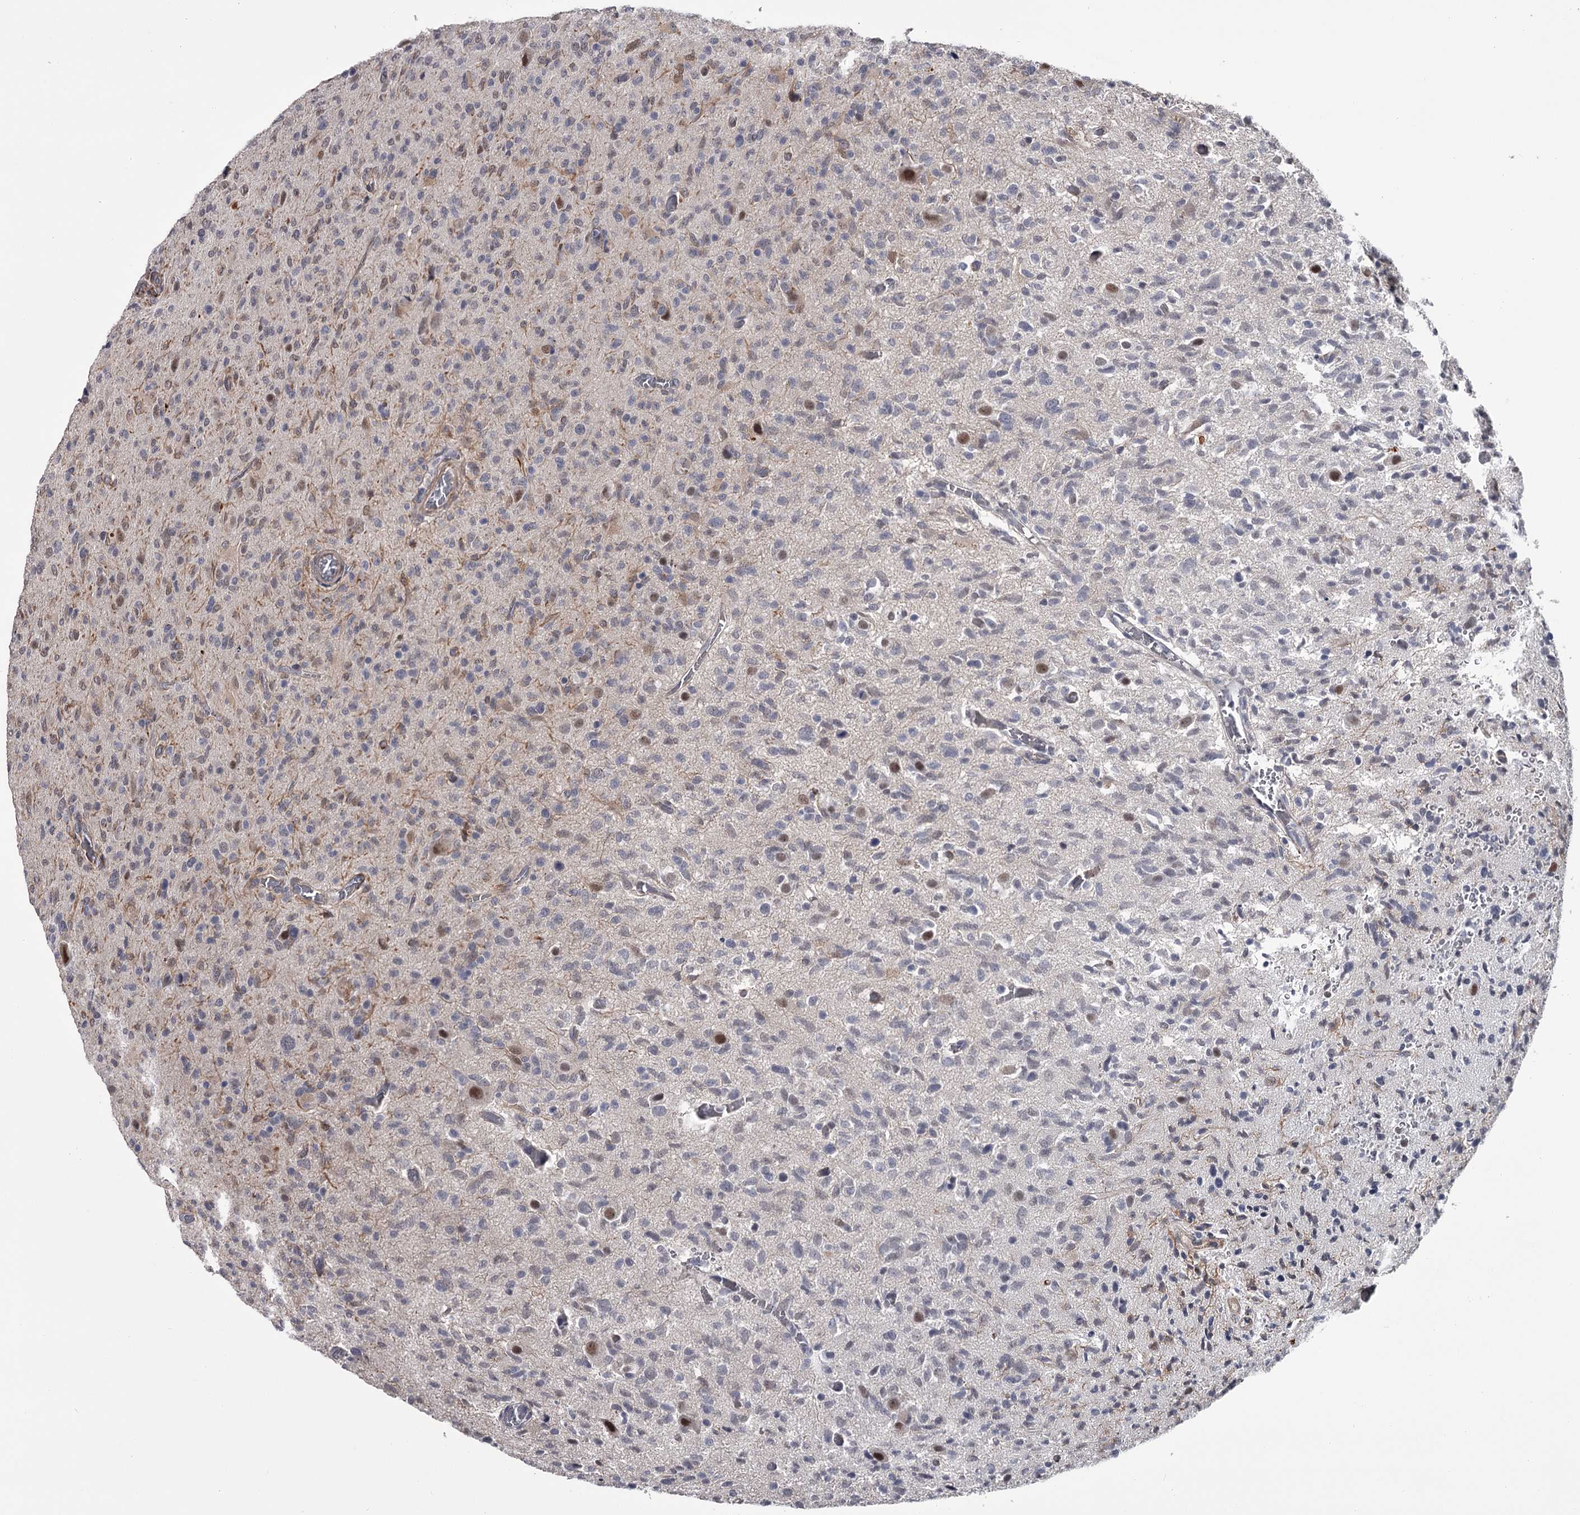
{"staining": {"intensity": "negative", "quantity": "none", "location": "none"}, "tissue": "glioma", "cell_type": "Tumor cells", "image_type": "cancer", "snomed": [{"axis": "morphology", "description": "Glioma, malignant, High grade"}, {"axis": "topography", "description": "Brain"}], "caption": "Glioma was stained to show a protein in brown. There is no significant expression in tumor cells.", "gene": "PRPF40B", "patient": {"sex": "female", "age": 57}}